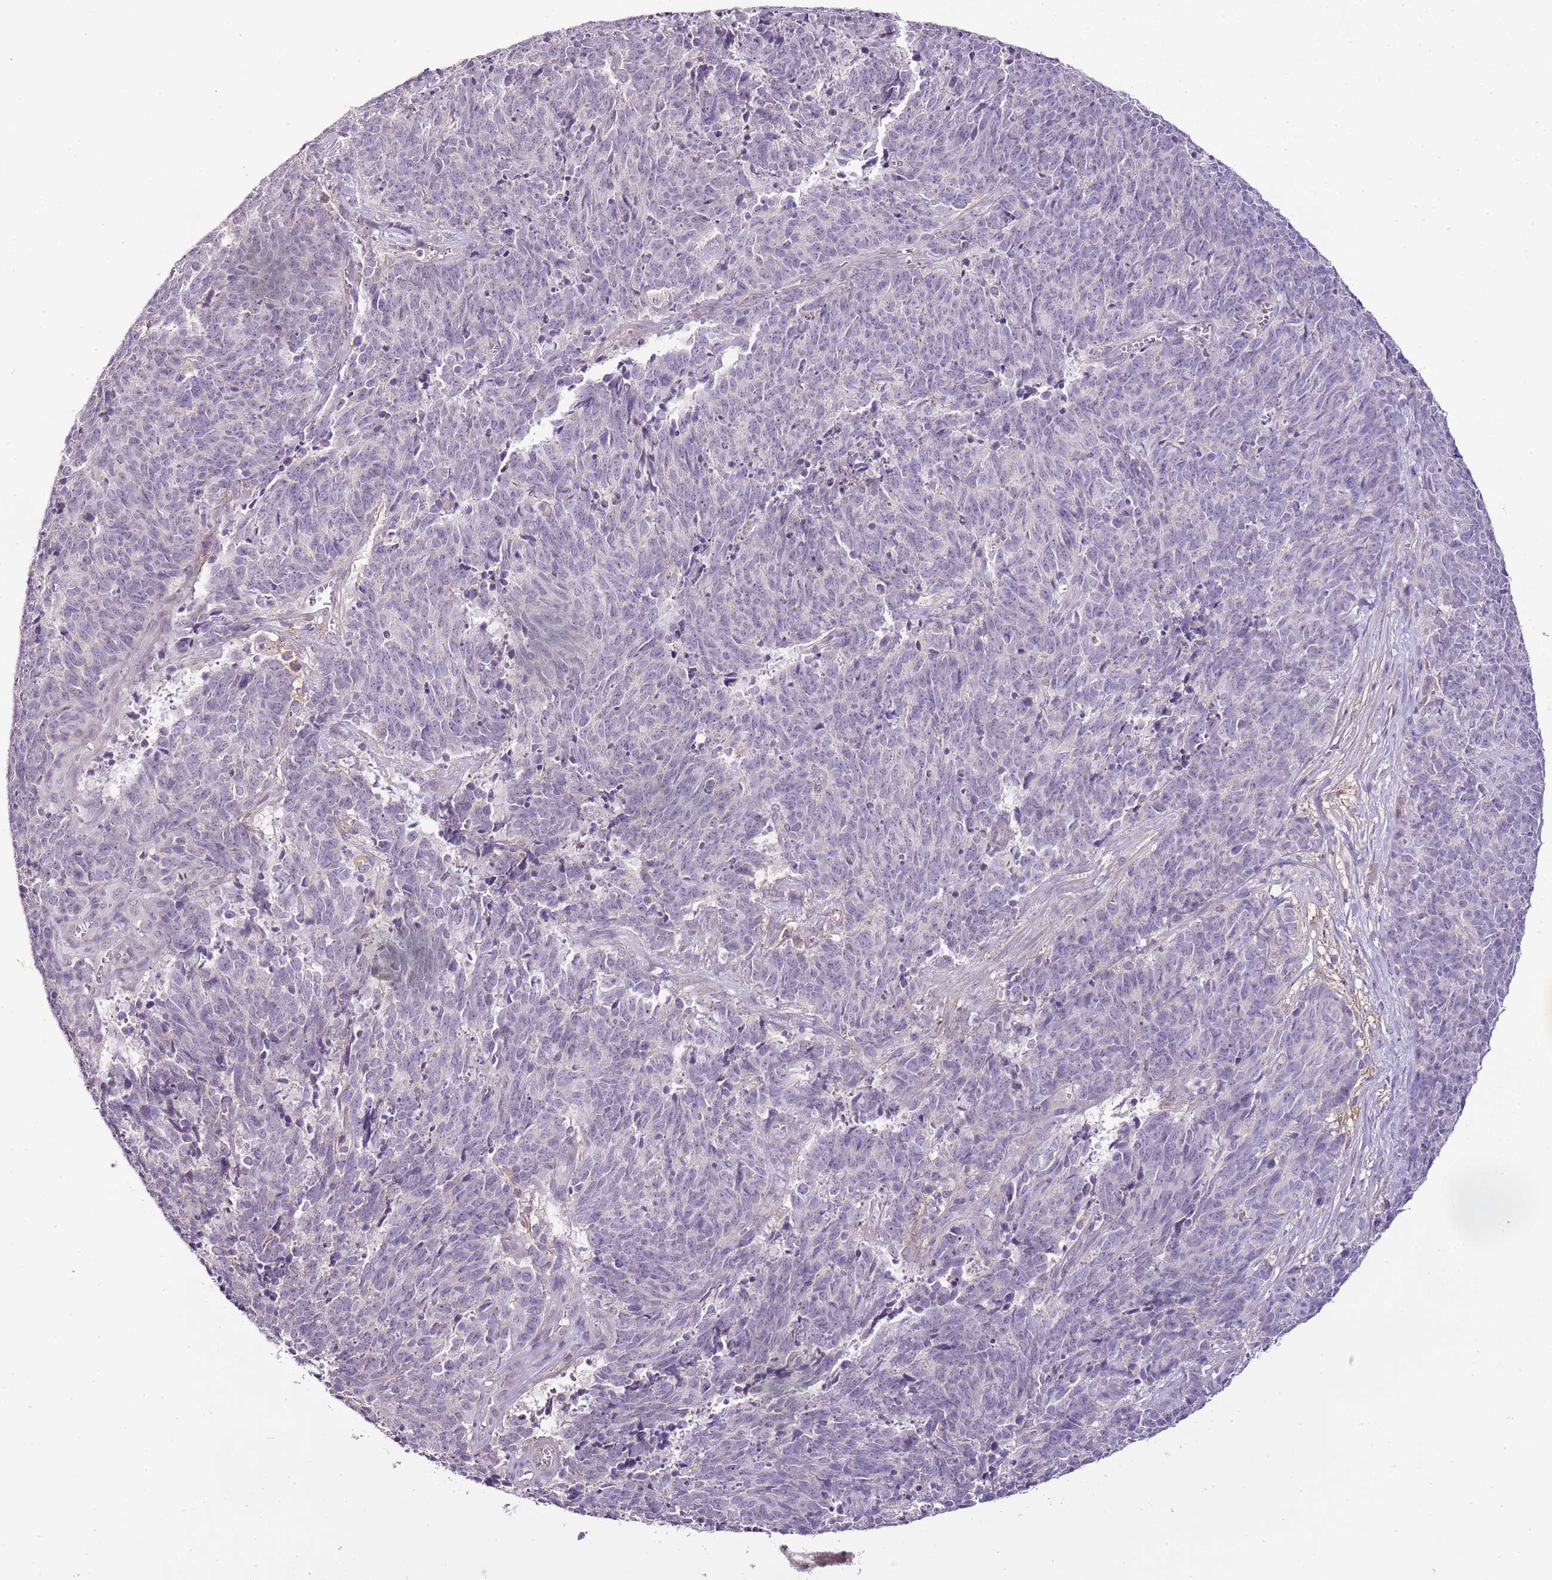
{"staining": {"intensity": "negative", "quantity": "none", "location": "none"}, "tissue": "cervical cancer", "cell_type": "Tumor cells", "image_type": "cancer", "snomed": [{"axis": "morphology", "description": "Squamous cell carcinoma, NOS"}, {"axis": "topography", "description": "Cervix"}], "caption": "This is an IHC micrograph of squamous cell carcinoma (cervical). There is no positivity in tumor cells.", "gene": "CMKLR1", "patient": {"sex": "female", "age": 29}}